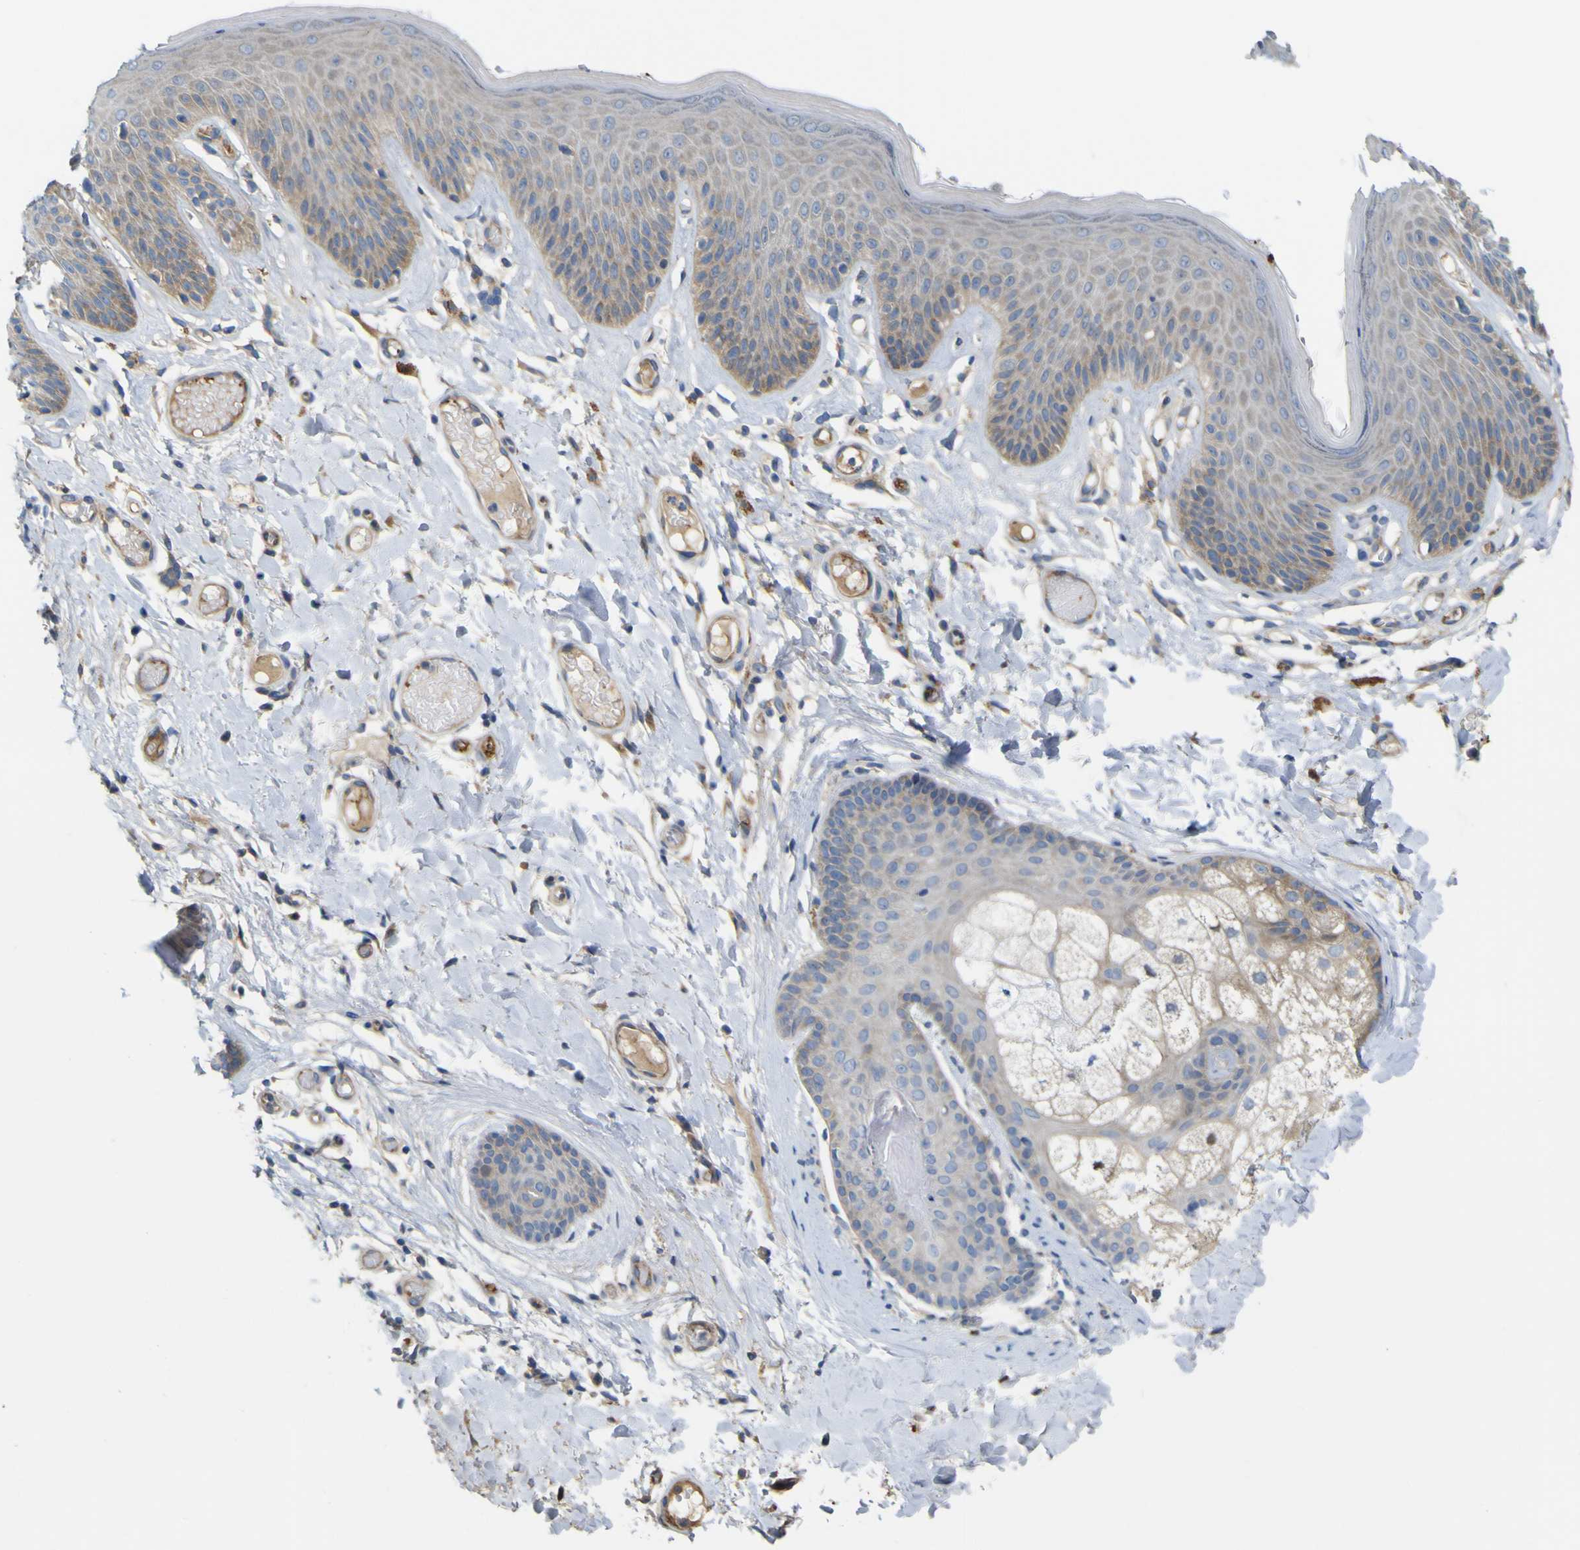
{"staining": {"intensity": "weak", "quantity": "25%-75%", "location": "cytoplasmic/membranous"}, "tissue": "skin", "cell_type": "Epidermal cells", "image_type": "normal", "snomed": [{"axis": "morphology", "description": "Normal tissue, NOS"}, {"axis": "topography", "description": "Vulva"}], "caption": "This photomicrograph demonstrates benign skin stained with IHC to label a protein in brown. The cytoplasmic/membranous of epidermal cells show weak positivity for the protein. Nuclei are counter-stained blue.", "gene": "MYEOV", "patient": {"sex": "female", "age": 73}}